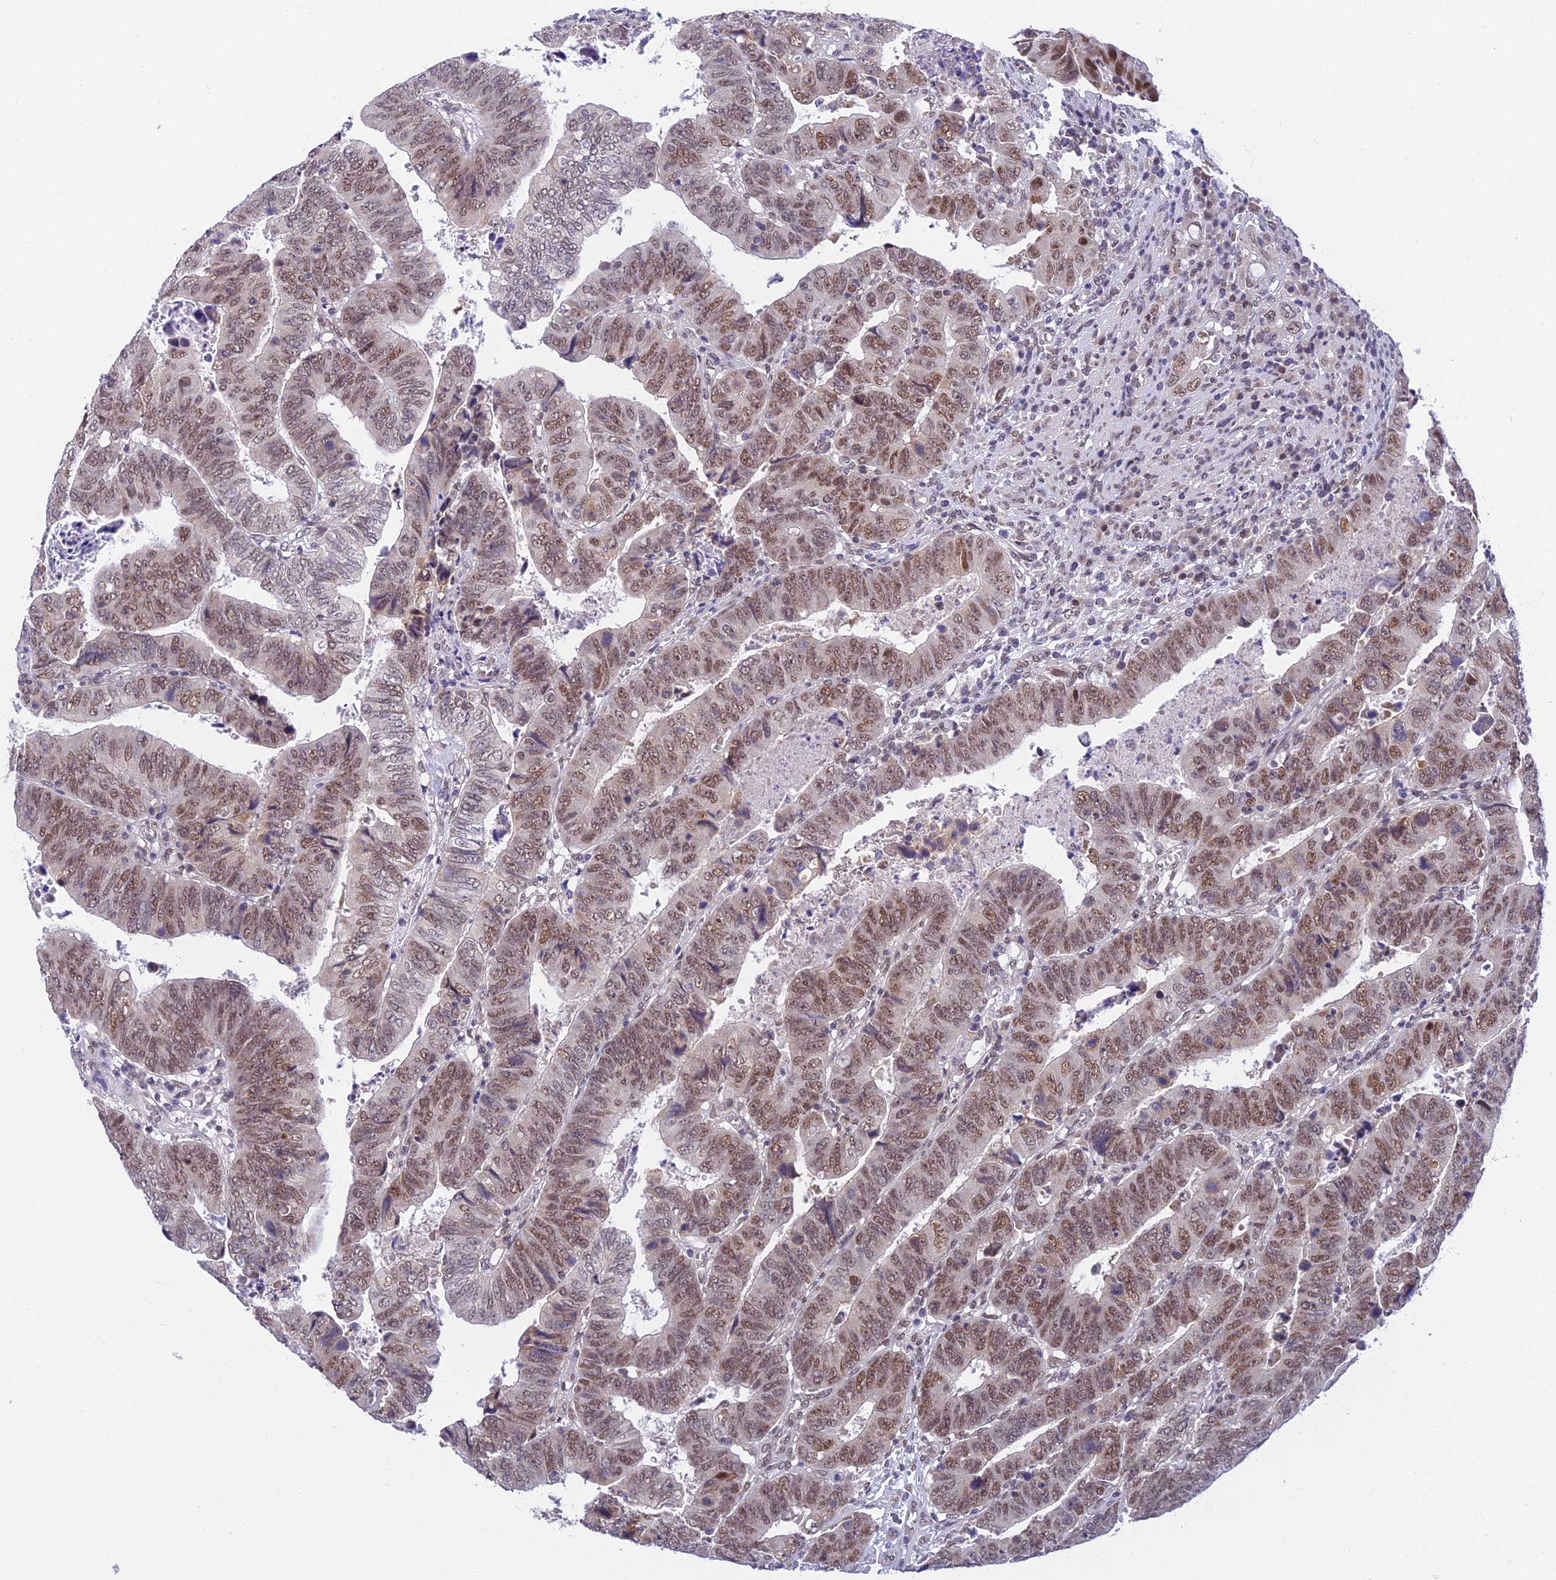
{"staining": {"intensity": "moderate", "quantity": ">75%", "location": "nuclear"}, "tissue": "colorectal cancer", "cell_type": "Tumor cells", "image_type": "cancer", "snomed": [{"axis": "morphology", "description": "Normal tissue, NOS"}, {"axis": "morphology", "description": "Adenocarcinoma, NOS"}, {"axis": "topography", "description": "Rectum"}], "caption": "Adenocarcinoma (colorectal) stained with DAB (3,3'-diaminobenzidine) immunohistochemistry displays medium levels of moderate nuclear positivity in approximately >75% of tumor cells. Immunohistochemistry stains the protein in brown and the nuclei are stained blue.", "gene": "C2orf49", "patient": {"sex": "female", "age": 65}}